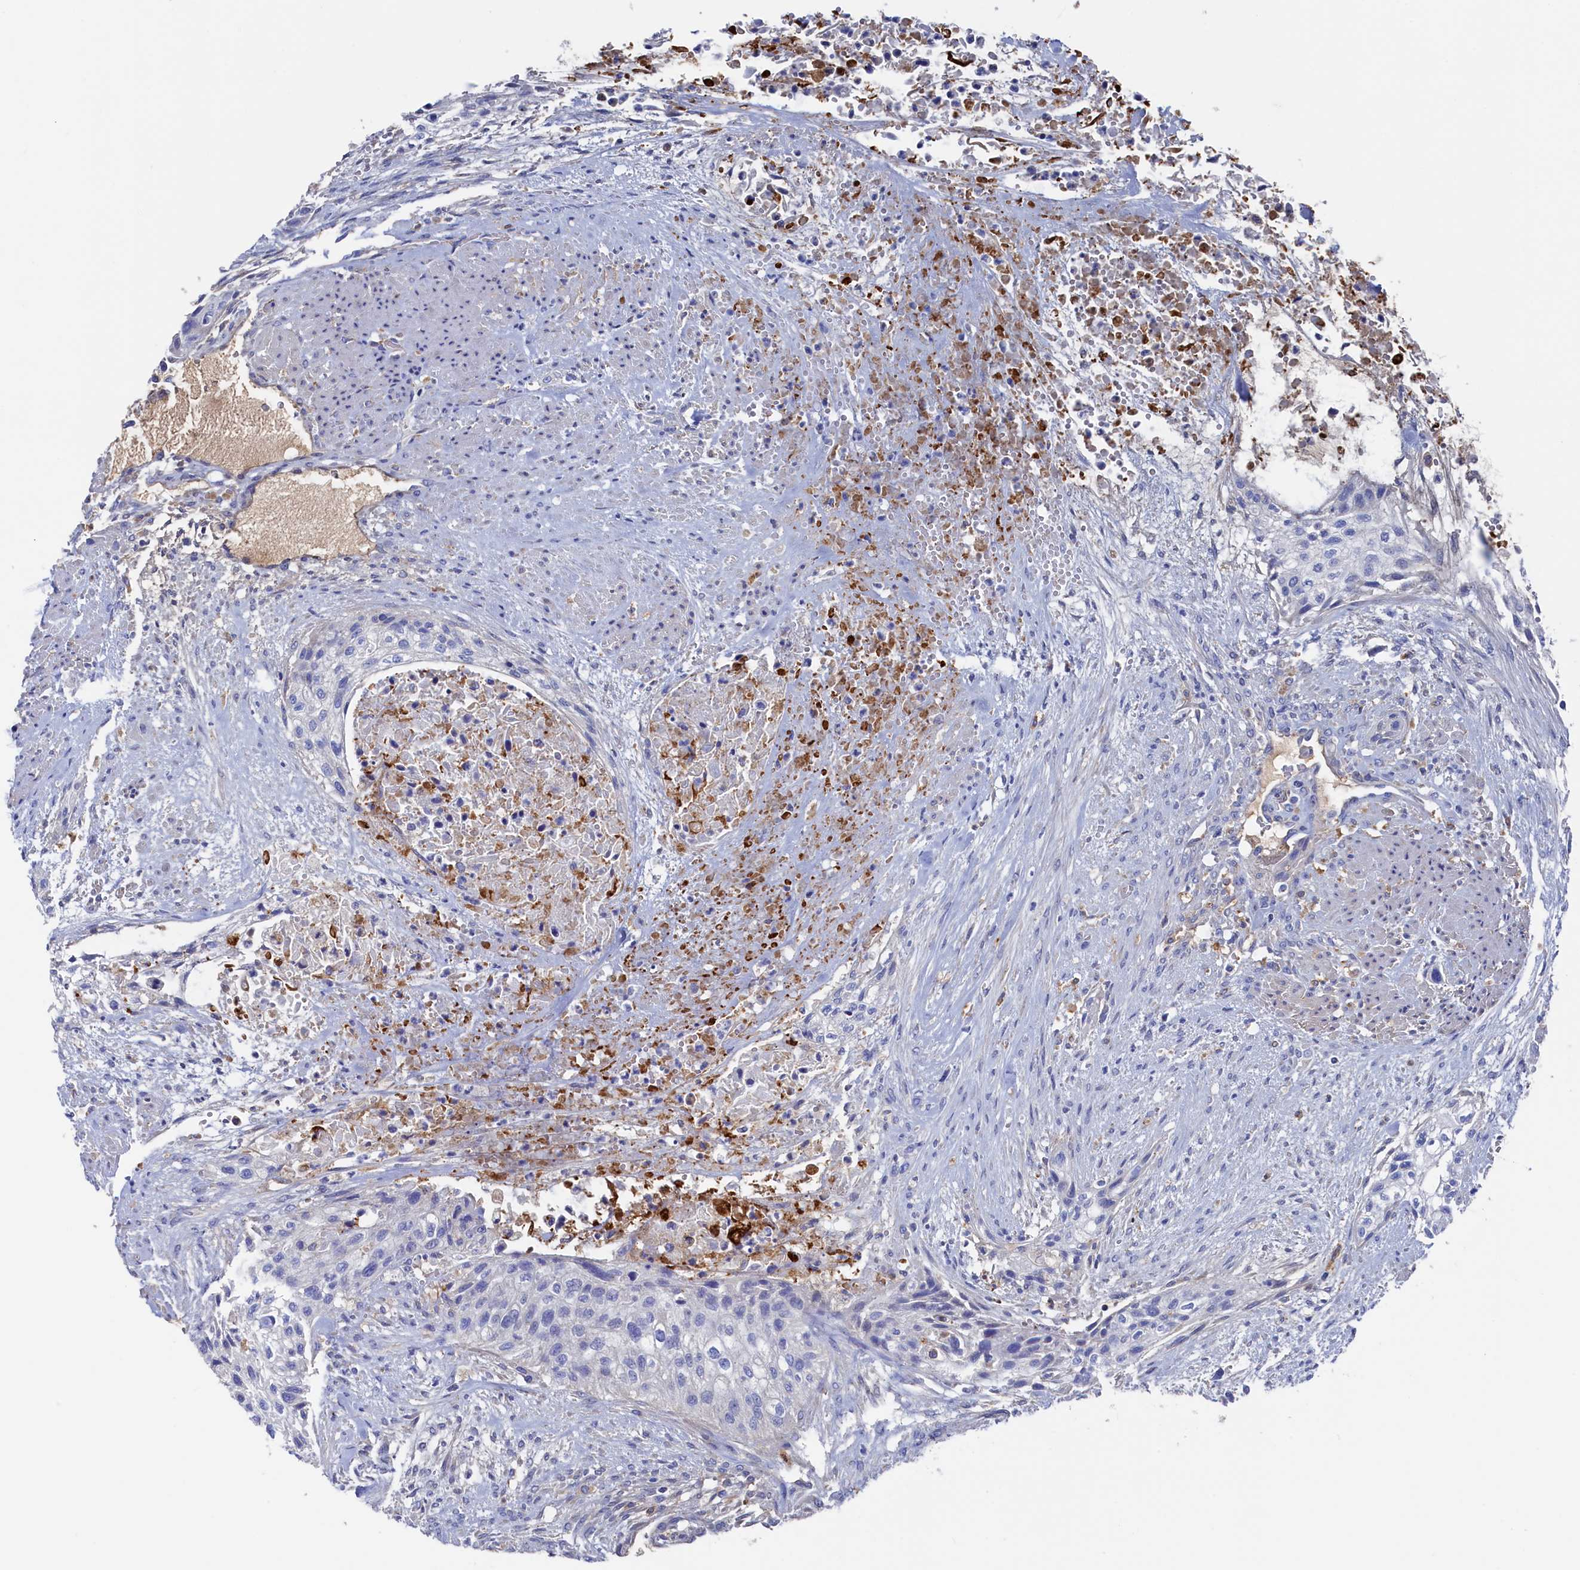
{"staining": {"intensity": "negative", "quantity": "none", "location": "none"}, "tissue": "urothelial cancer", "cell_type": "Tumor cells", "image_type": "cancer", "snomed": [{"axis": "morphology", "description": "Urothelial carcinoma, High grade"}, {"axis": "topography", "description": "Urinary bladder"}], "caption": "High-grade urothelial carcinoma was stained to show a protein in brown. There is no significant expression in tumor cells. The staining is performed using DAB brown chromogen with nuclei counter-stained in using hematoxylin.", "gene": "C12orf73", "patient": {"sex": "male", "age": 35}}